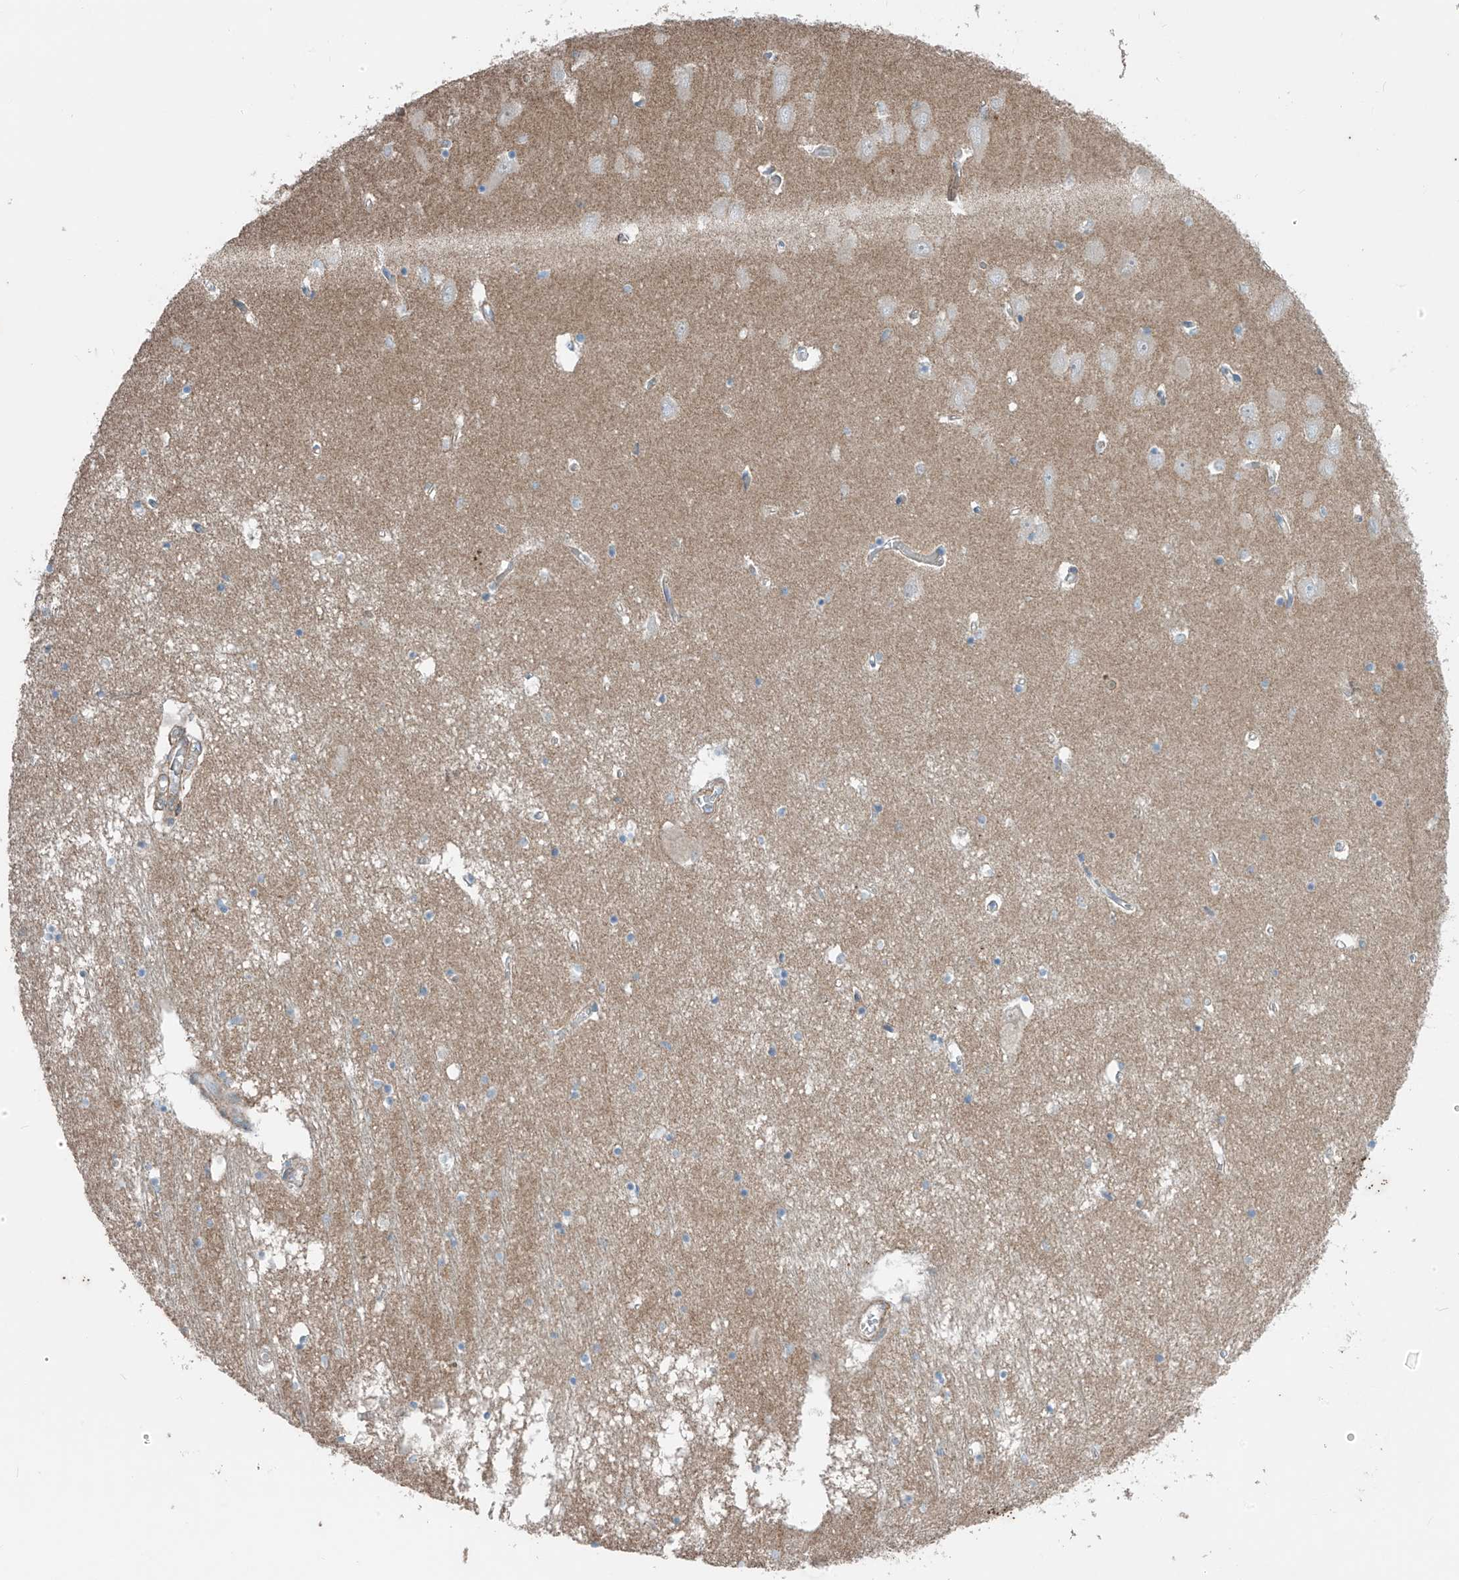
{"staining": {"intensity": "negative", "quantity": "none", "location": "none"}, "tissue": "hippocampus", "cell_type": "Glial cells", "image_type": "normal", "snomed": [{"axis": "morphology", "description": "Normal tissue, NOS"}, {"axis": "topography", "description": "Hippocampus"}], "caption": "Immunohistochemistry (IHC) photomicrograph of benign hippocampus: human hippocampus stained with DAB (3,3'-diaminobenzidine) demonstrates no significant protein positivity in glial cells. (Stains: DAB immunohistochemistry with hematoxylin counter stain, Microscopy: brightfield microscopy at high magnification).", "gene": "SLC1A5", "patient": {"sex": "male", "age": 70}}